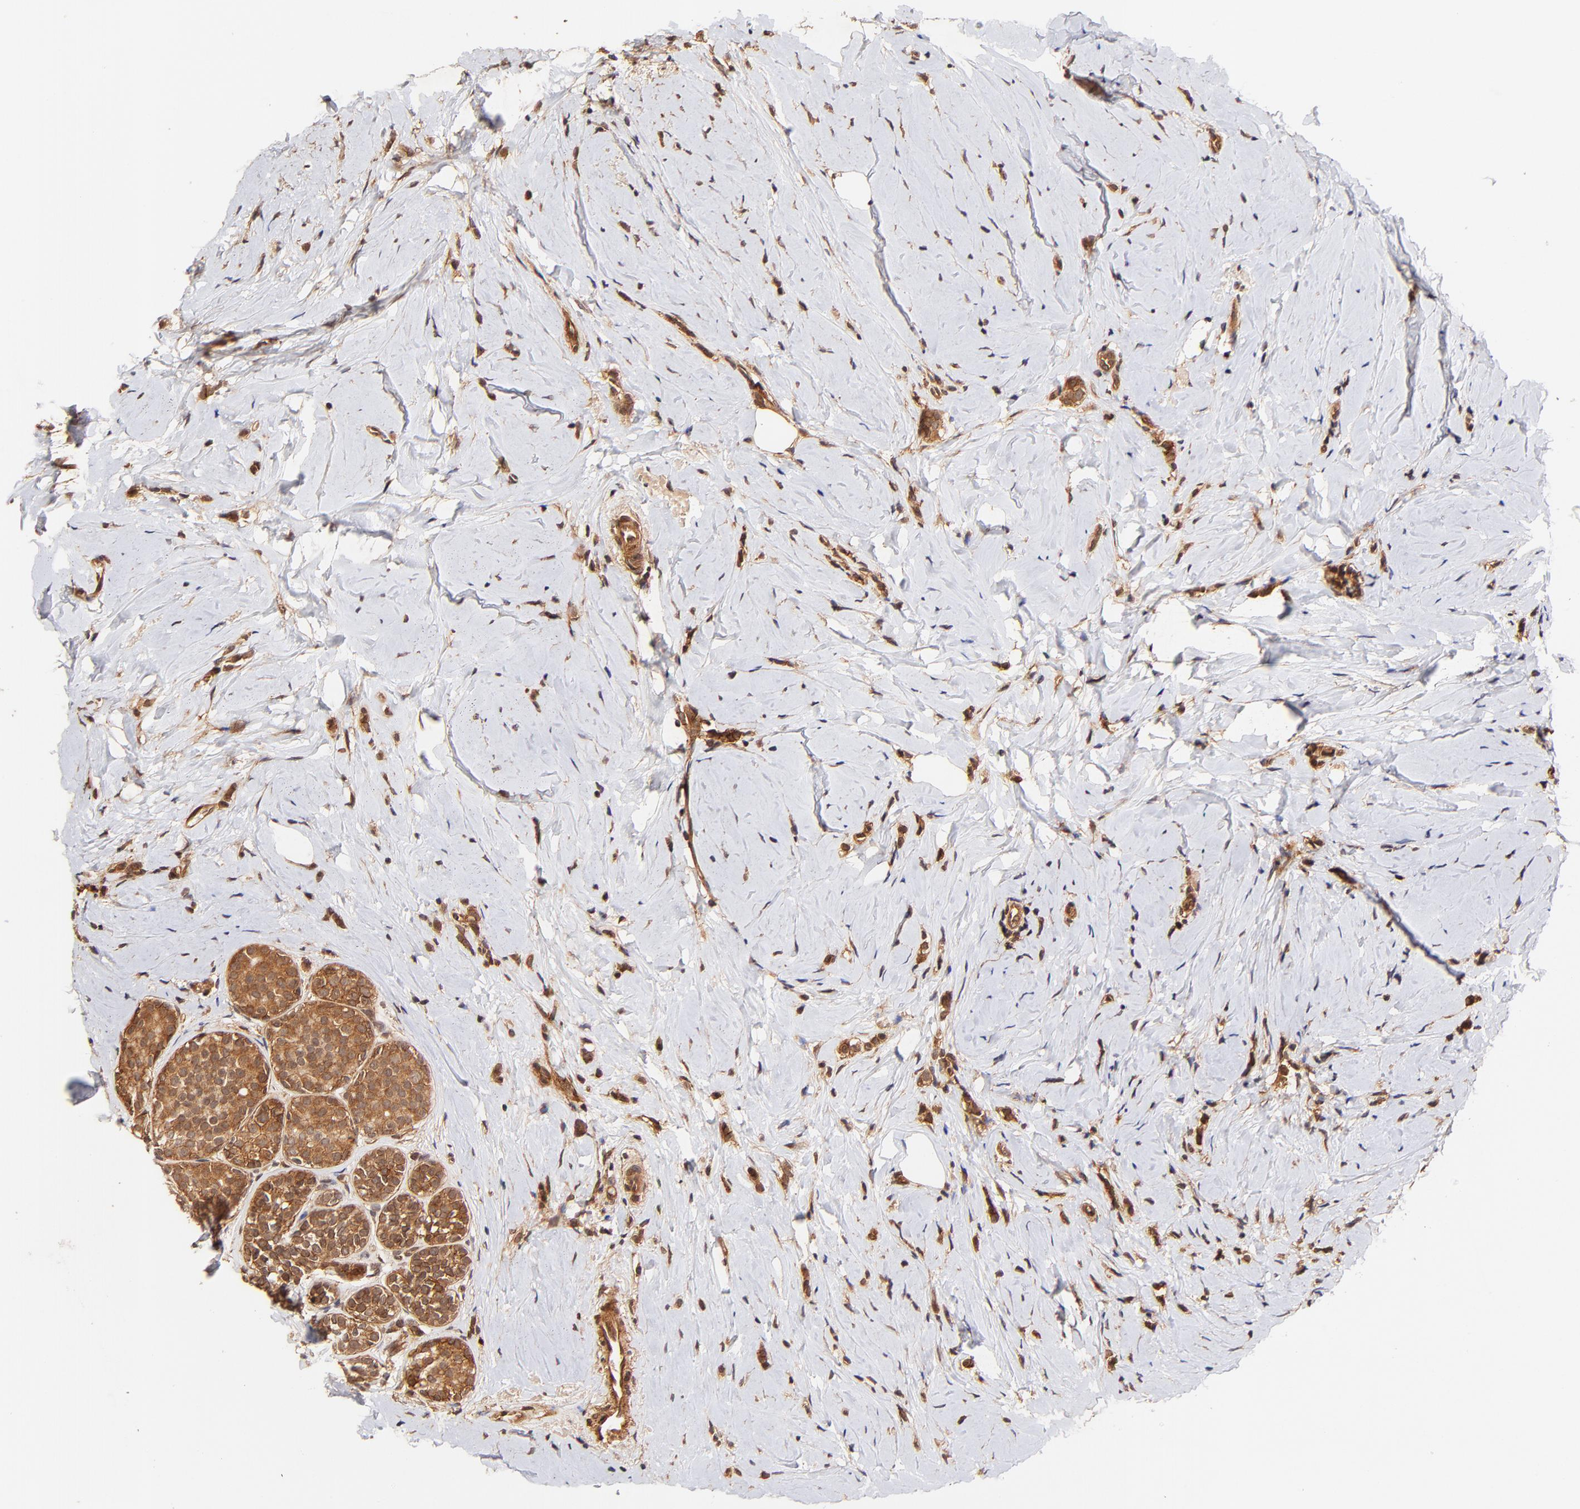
{"staining": {"intensity": "moderate", "quantity": ">75%", "location": "cytoplasmic/membranous"}, "tissue": "breast cancer", "cell_type": "Tumor cells", "image_type": "cancer", "snomed": [{"axis": "morphology", "description": "Lobular carcinoma"}, {"axis": "topography", "description": "Breast"}], "caption": "DAB (3,3'-diaminobenzidine) immunohistochemical staining of human breast lobular carcinoma exhibits moderate cytoplasmic/membranous protein expression in approximately >75% of tumor cells. (DAB IHC, brown staining for protein, blue staining for nuclei).", "gene": "ITGB1", "patient": {"sex": "female", "age": 64}}